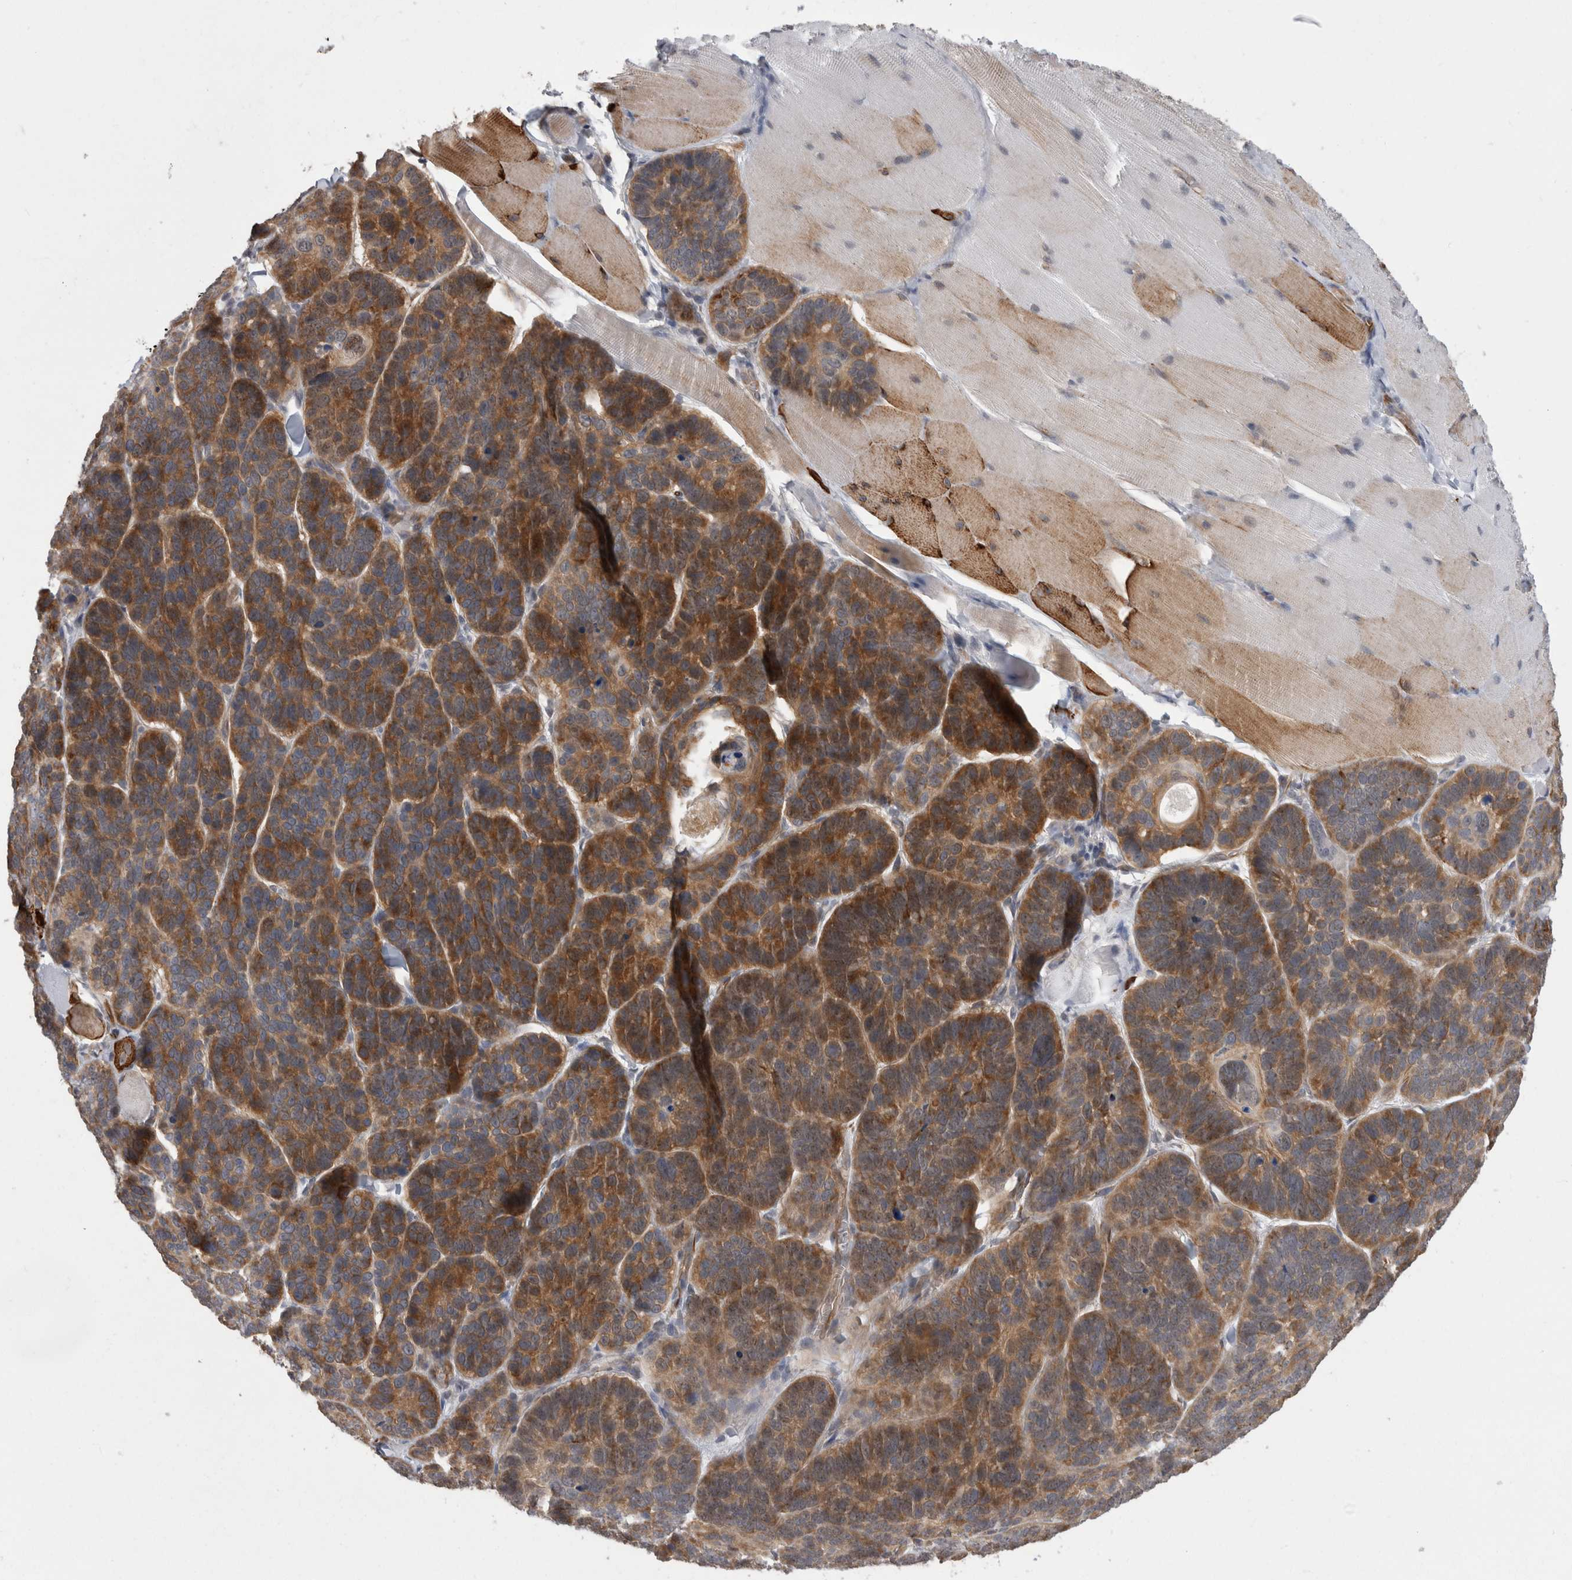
{"staining": {"intensity": "strong", "quantity": "25%-75%", "location": "cytoplasmic/membranous"}, "tissue": "skin cancer", "cell_type": "Tumor cells", "image_type": "cancer", "snomed": [{"axis": "morphology", "description": "Basal cell carcinoma"}, {"axis": "topography", "description": "Skin"}], "caption": "Tumor cells exhibit strong cytoplasmic/membranous positivity in approximately 25%-75% of cells in skin cancer (basal cell carcinoma).", "gene": "FAM83H", "patient": {"sex": "male", "age": 62}}